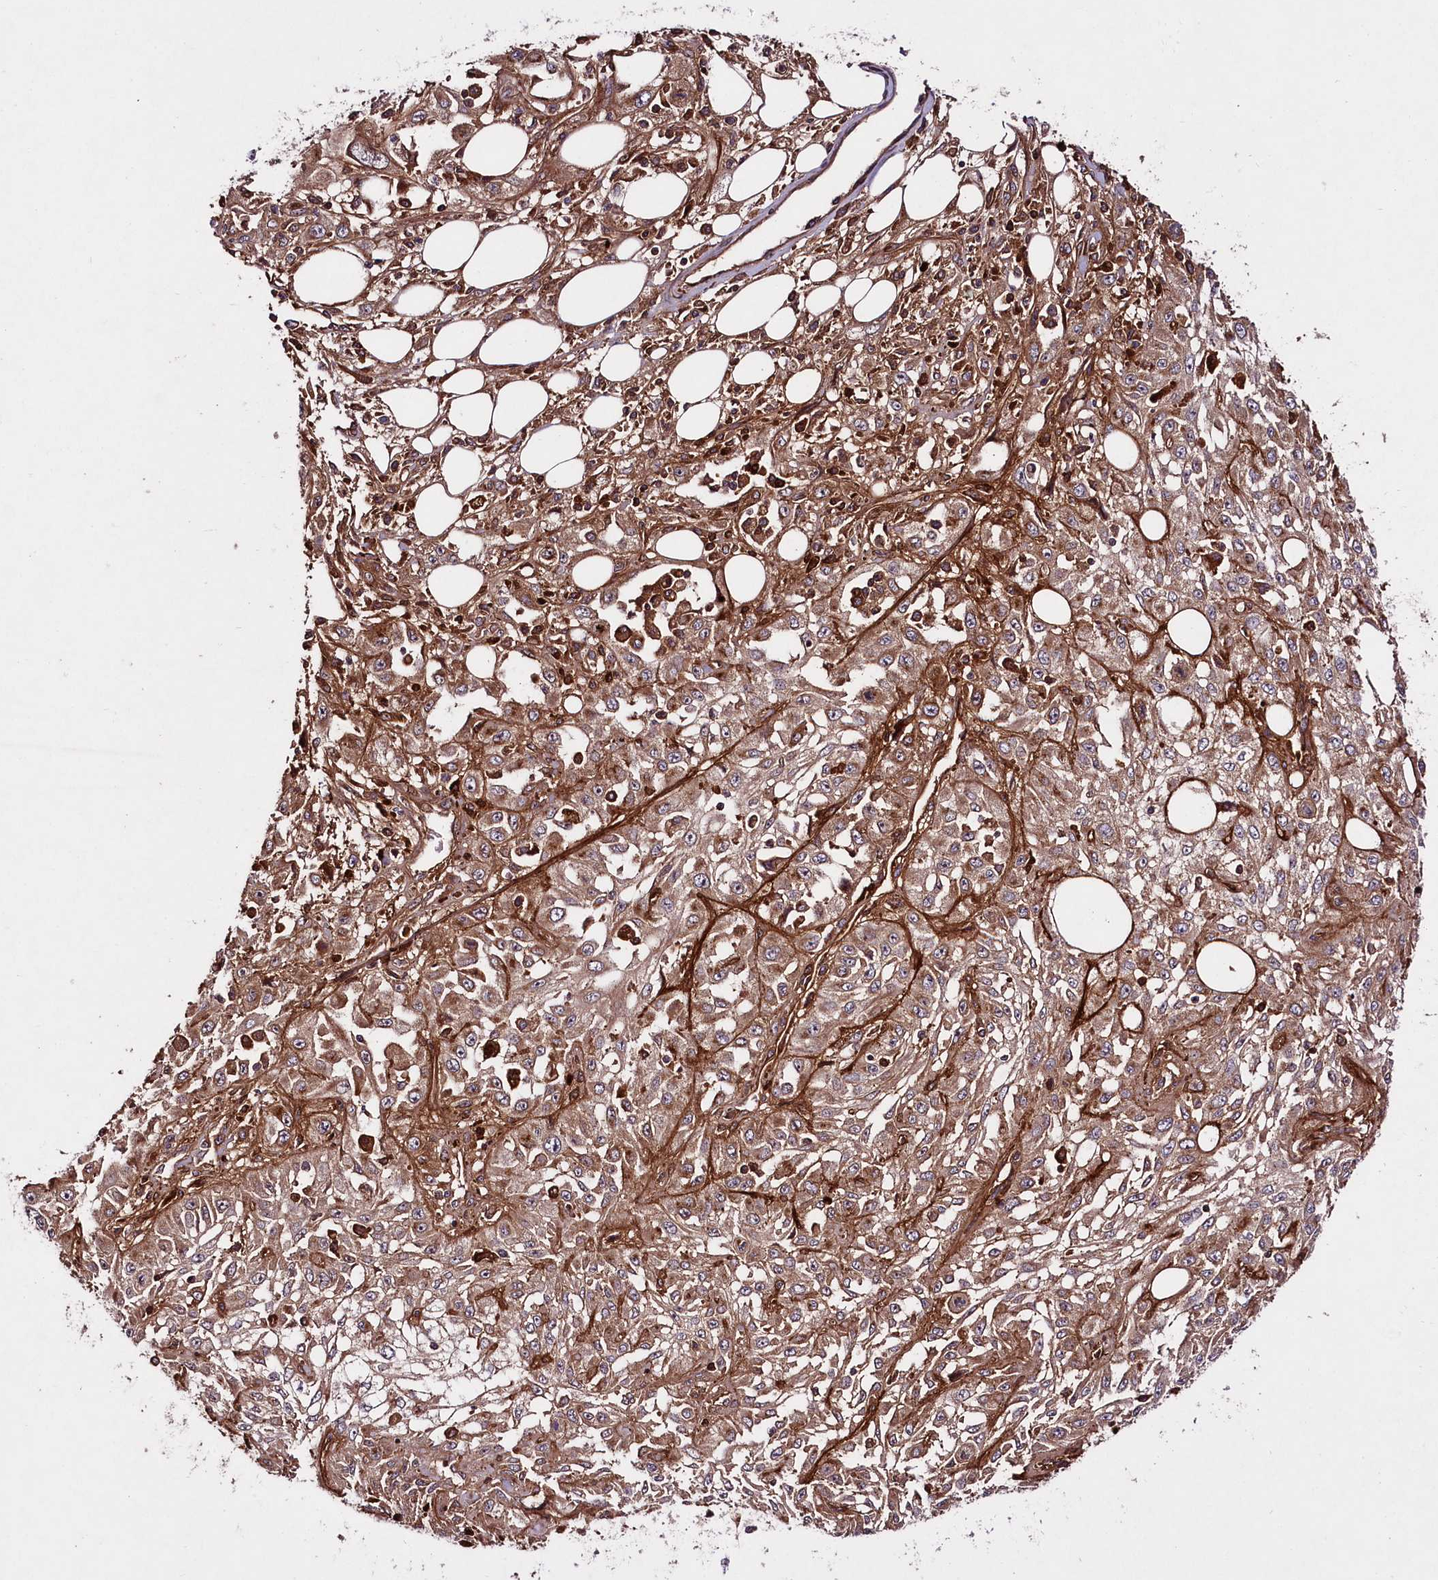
{"staining": {"intensity": "moderate", "quantity": "25%-75%", "location": "cytoplasmic/membranous"}, "tissue": "skin cancer", "cell_type": "Tumor cells", "image_type": "cancer", "snomed": [{"axis": "morphology", "description": "Squamous cell carcinoma, NOS"}, {"axis": "morphology", "description": "Squamous cell carcinoma, metastatic, NOS"}, {"axis": "topography", "description": "Skin"}, {"axis": "topography", "description": "Lymph node"}], "caption": "About 25%-75% of tumor cells in skin cancer (squamous cell carcinoma) exhibit moderate cytoplasmic/membranous protein positivity as visualized by brown immunohistochemical staining.", "gene": "TNPO3", "patient": {"sex": "male", "age": 75}}